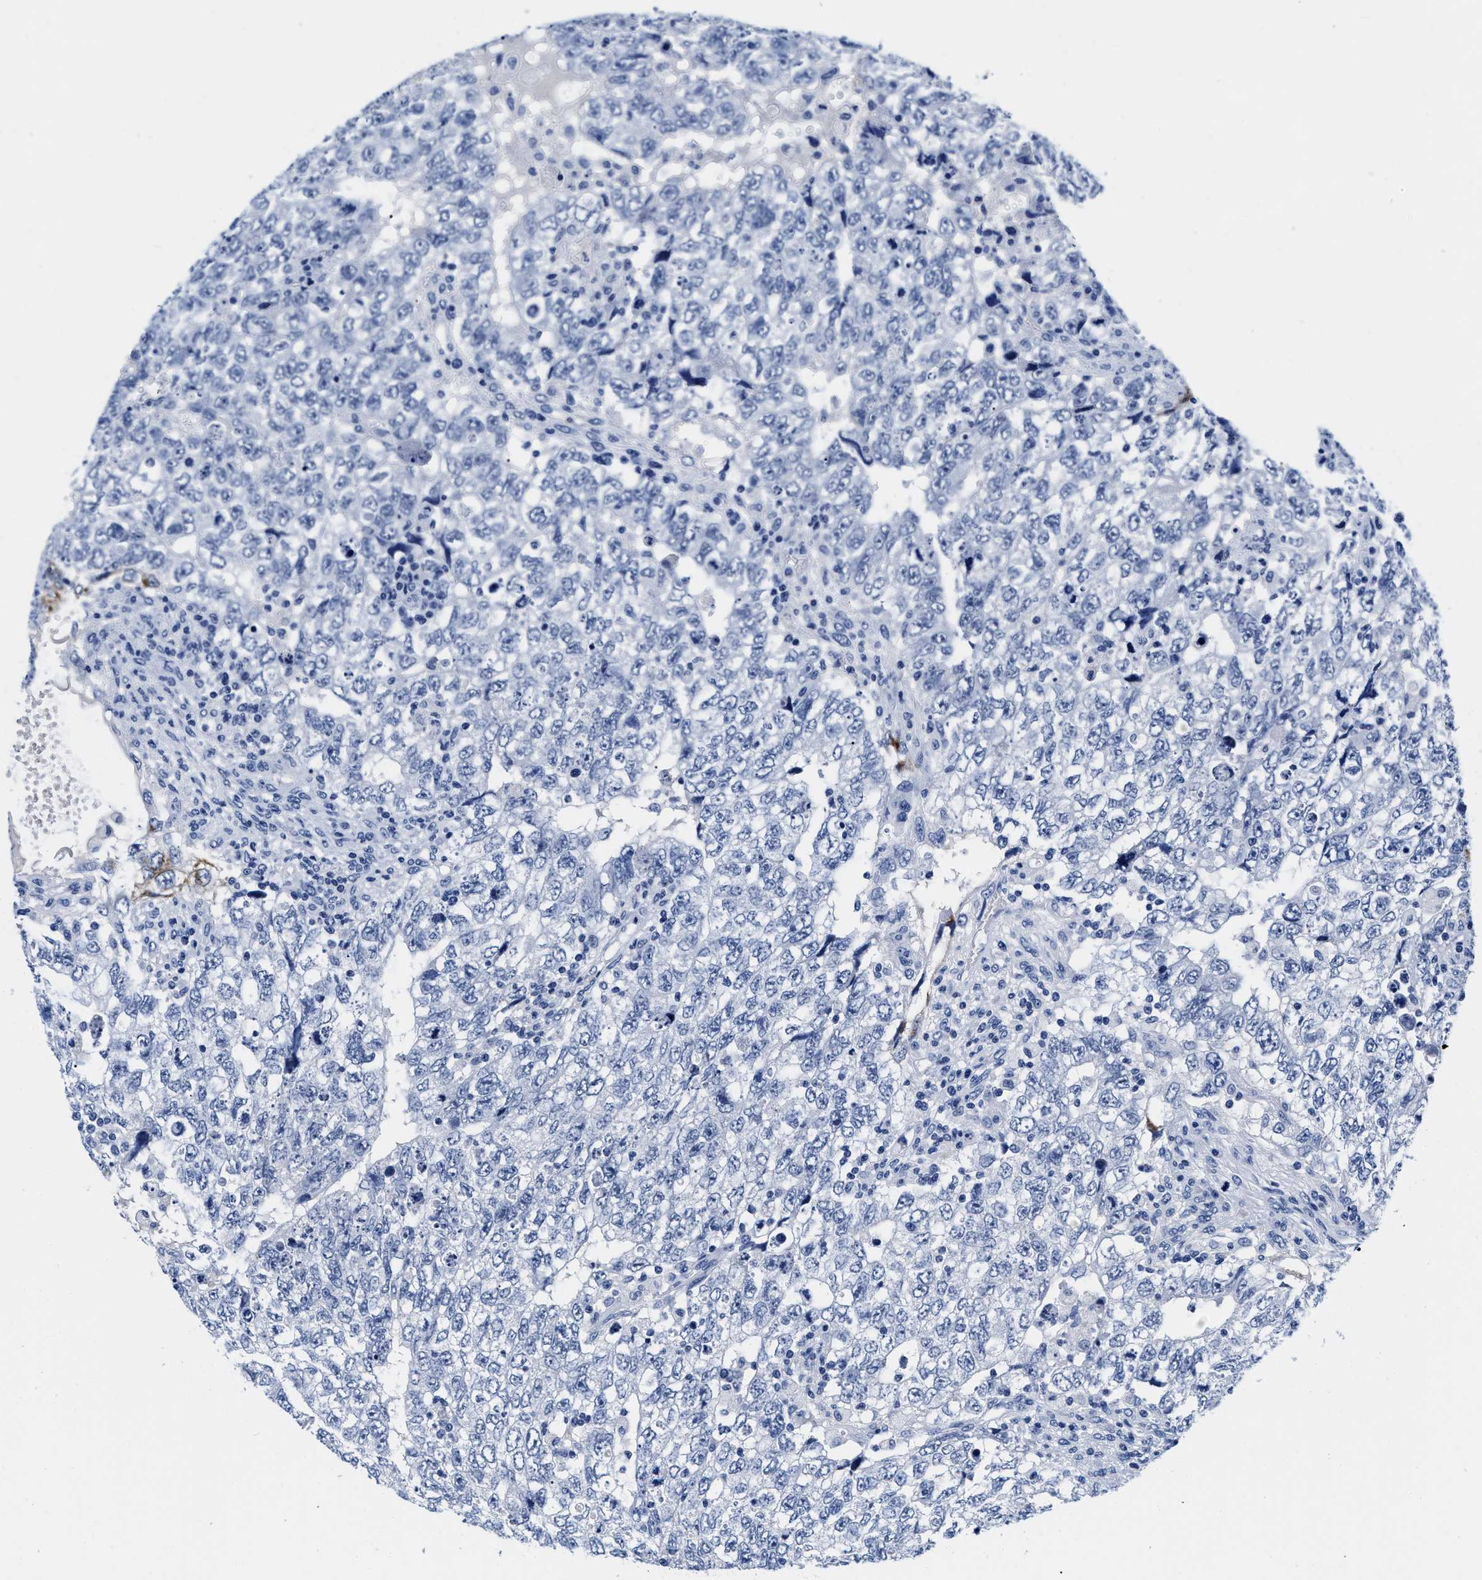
{"staining": {"intensity": "negative", "quantity": "none", "location": "none"}, "tissue": "testis cancer", "cell_type": "Tumor cells", "image_type": "cancer", "snomed": [{"axis": "morphology", "description": "Carcinoma, Embryonal, NOS"}, {"axis": "topography", "description": "Testis"}], "caption": "Image shows no significant protein expression in tumor cells of testis cancer. (DAB (3,3'-diaminobenzidine) immunohistochemistry visualized using brightfield microscopy, high magnification).", "gene": "CER1", "patient": {"sex": "male", "age": 36}}